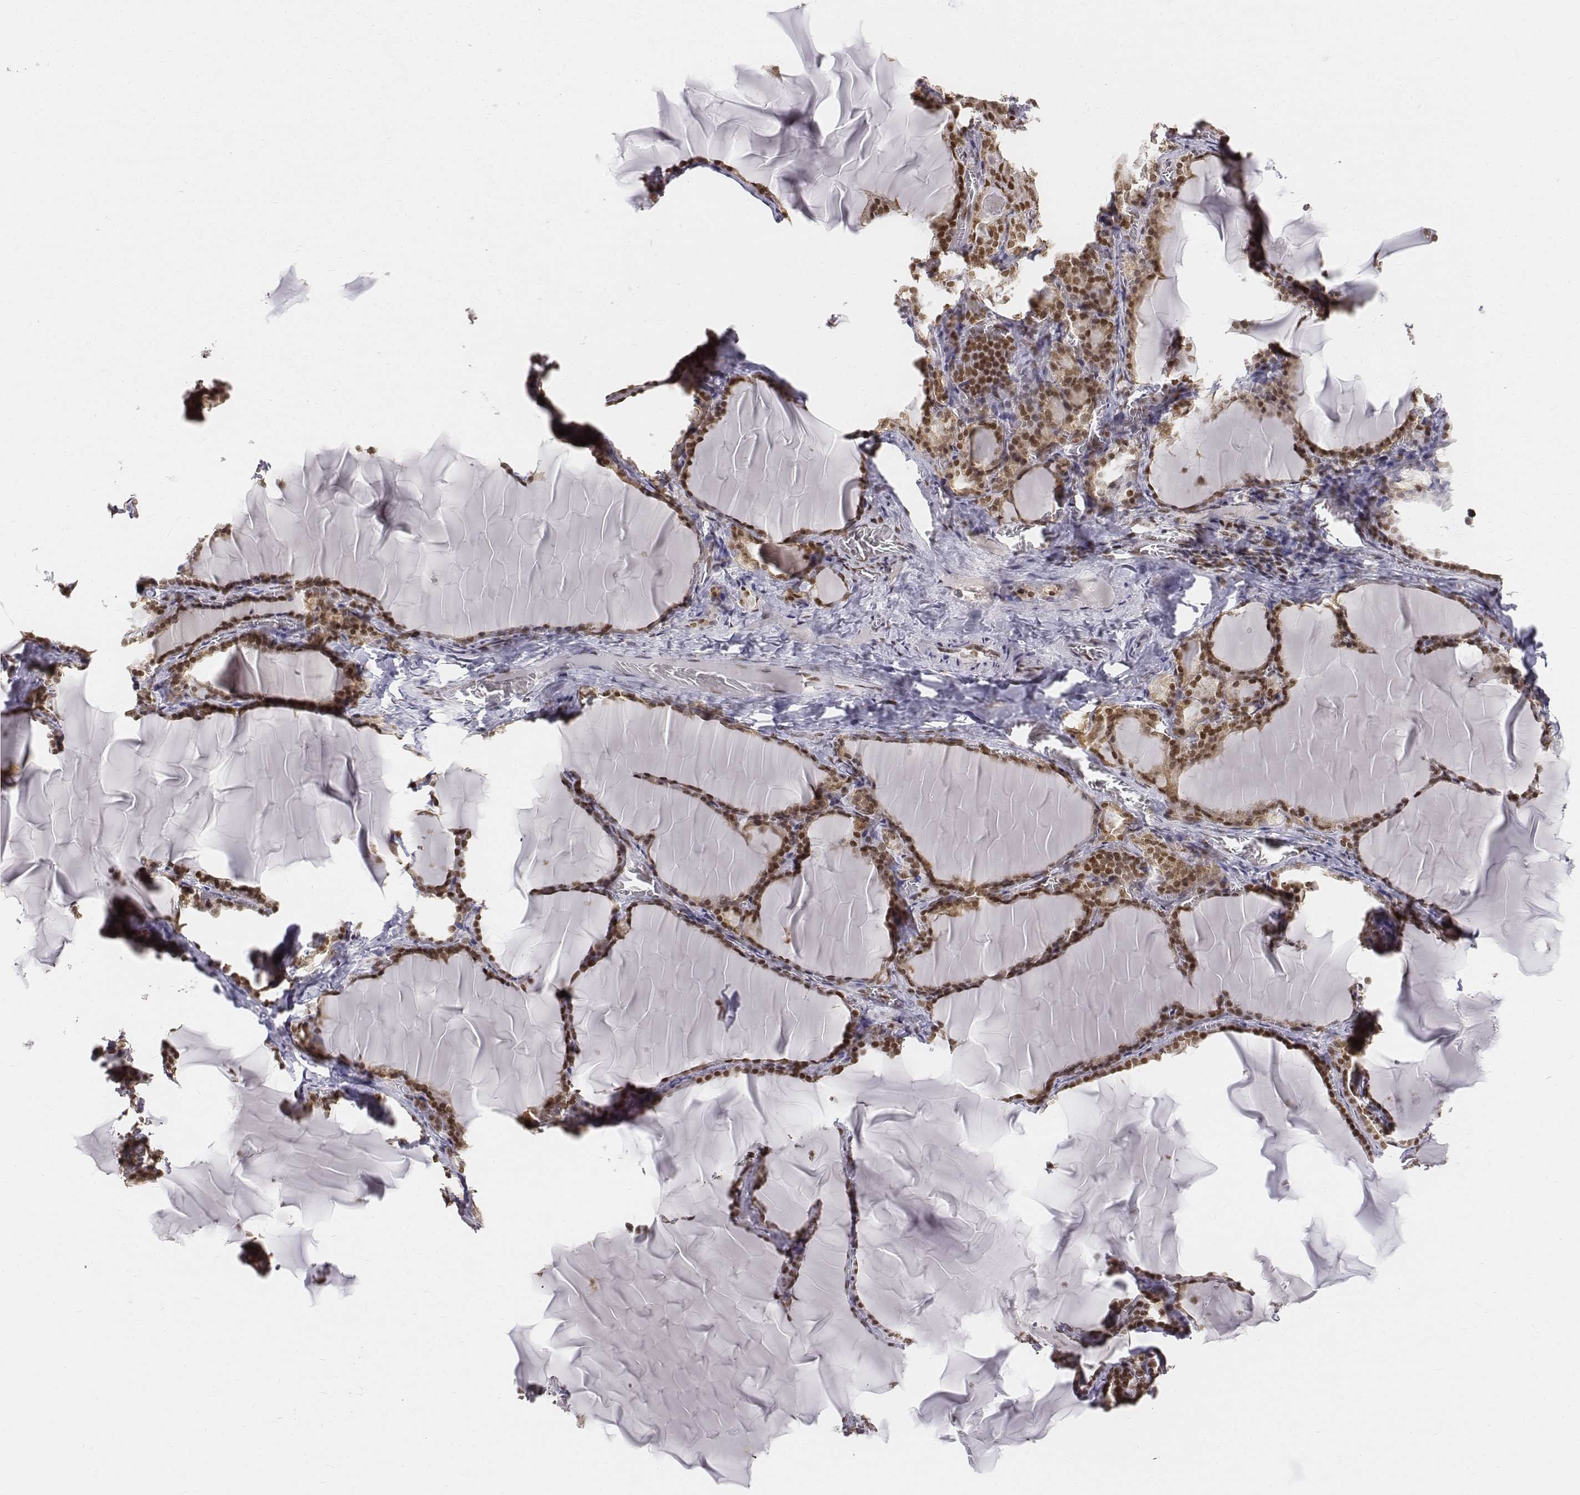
{"staining": {"intensity": "strong", "quantity": ">75%", "location": "nuclear"}, "tissue": "thyroid gland", "cell_type": "Glandular cells", "image_type": "normal", "snomed": [{"axis": "morphology", "description": "Normal tissue, NOS"}, {"axis": "morphology", "description": "Hyperplasia, NOS"}, {"axis": "topography", "description": "Thyroid gland"}], "caption": "A brown stain shows strong nuclear positivity of a protein in glandular cells of benign human thyroid gland. Immunohistochemistry stains the protein in brown and the nuclei are stained blue.", "gene": "PHF6", "patient": {"sex": "female", "age": 27}}